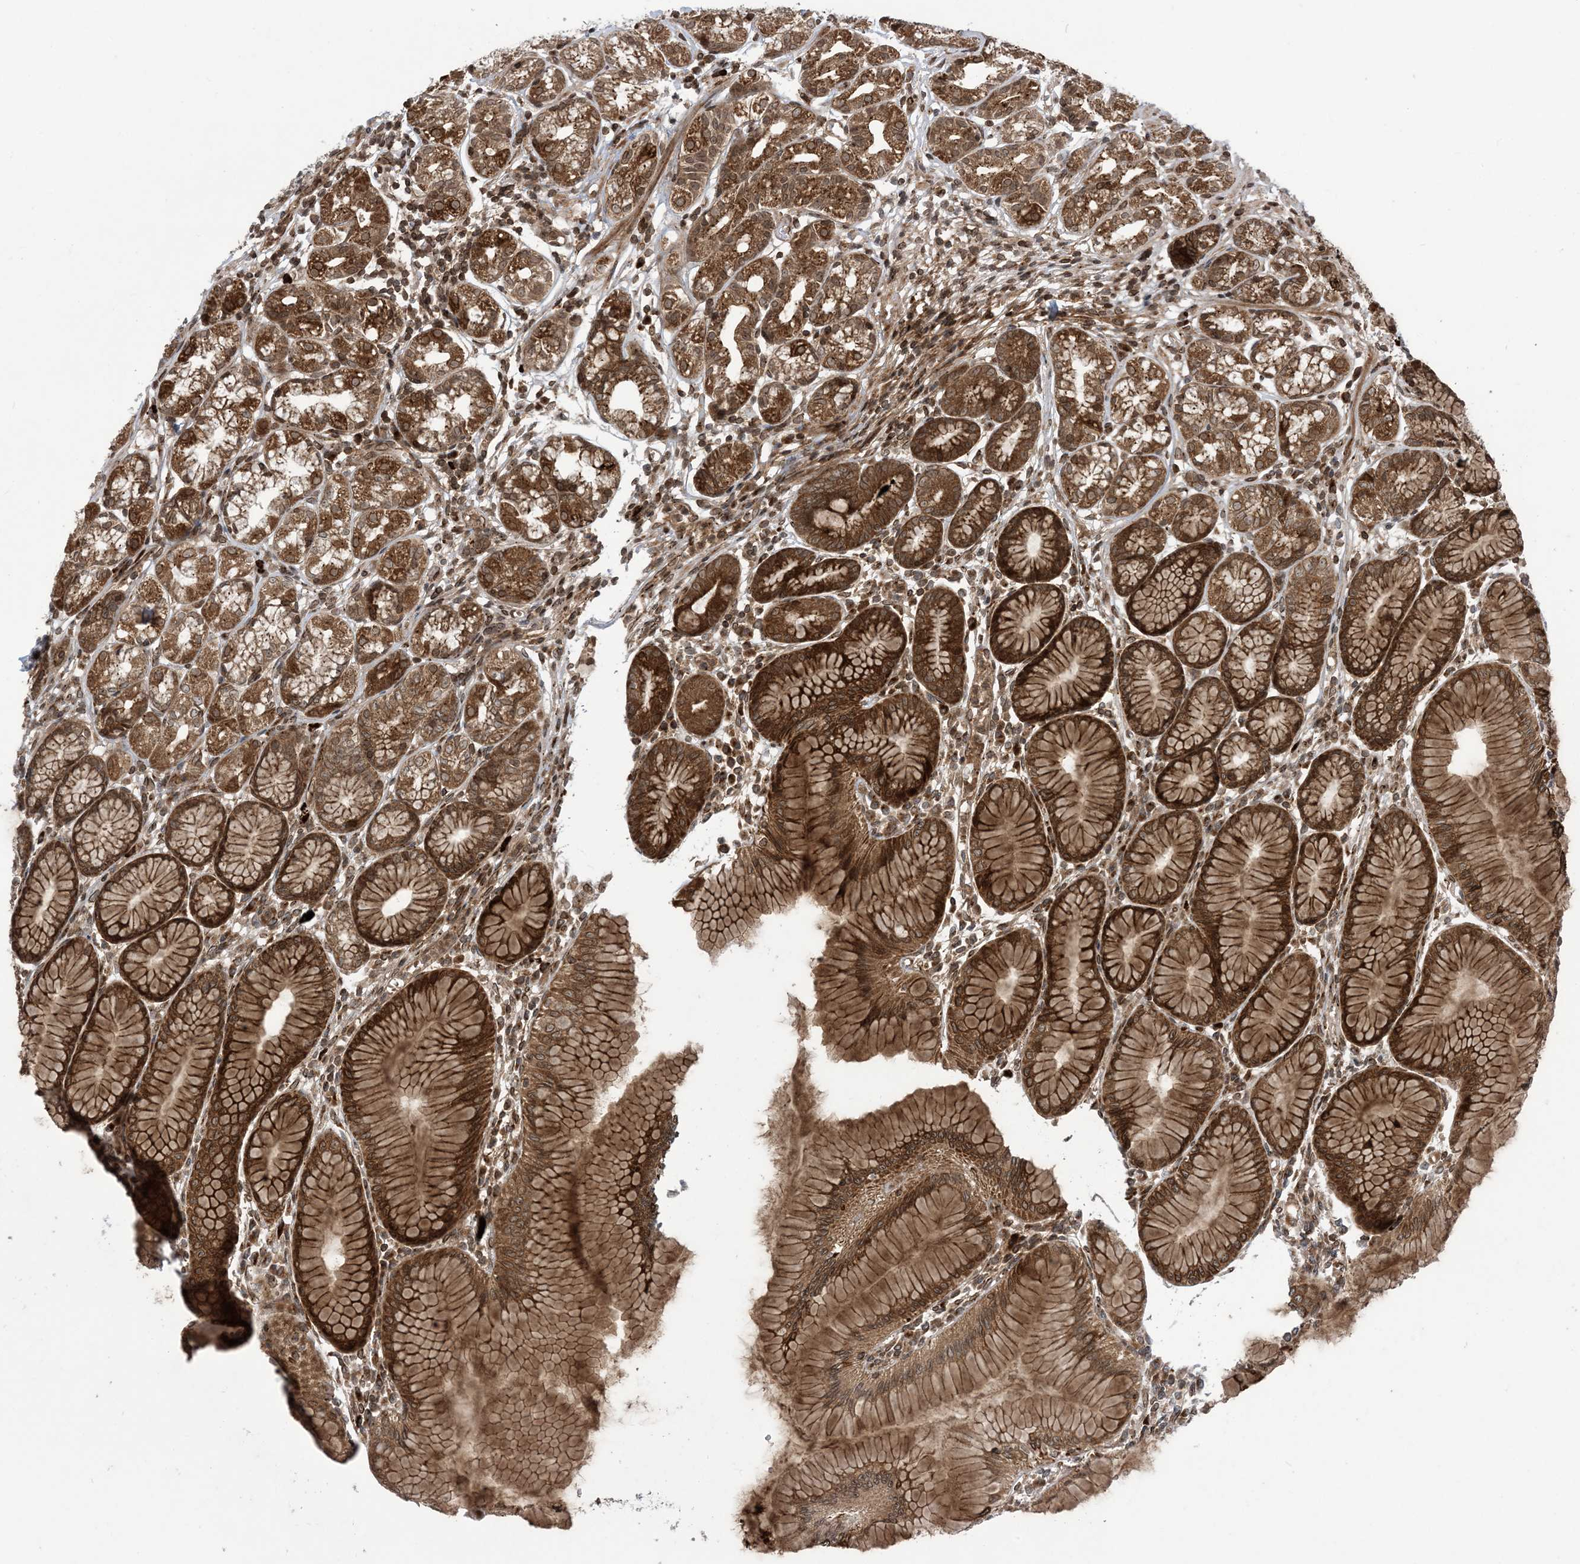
{"staining": {"intensity": "strong", "quantity": ">75%", "location": "cytoplasmic/membranous"}, "tissue": "stomach", "cell_type": "Glandular cells", "image_type": "normal", "snomed": [{"axis": "morphology", "description": "Normal tissue, NOS"}, {"axis": "topography", "description": "Stomach"}], "caption": "High-magnification brightfield microscopy of normal stomach stained with DAB (brown) and counterstained with hematoxylin (blue). glandular cells exhibit strong cytoplasmic/membranous positivity is appreciated in approximately>75% of cells. The protein of interest is shown in brown color, while the nuclei are stained blue.", "gene": "CASP4", "patient": {"sex": "female", "age": 57}}